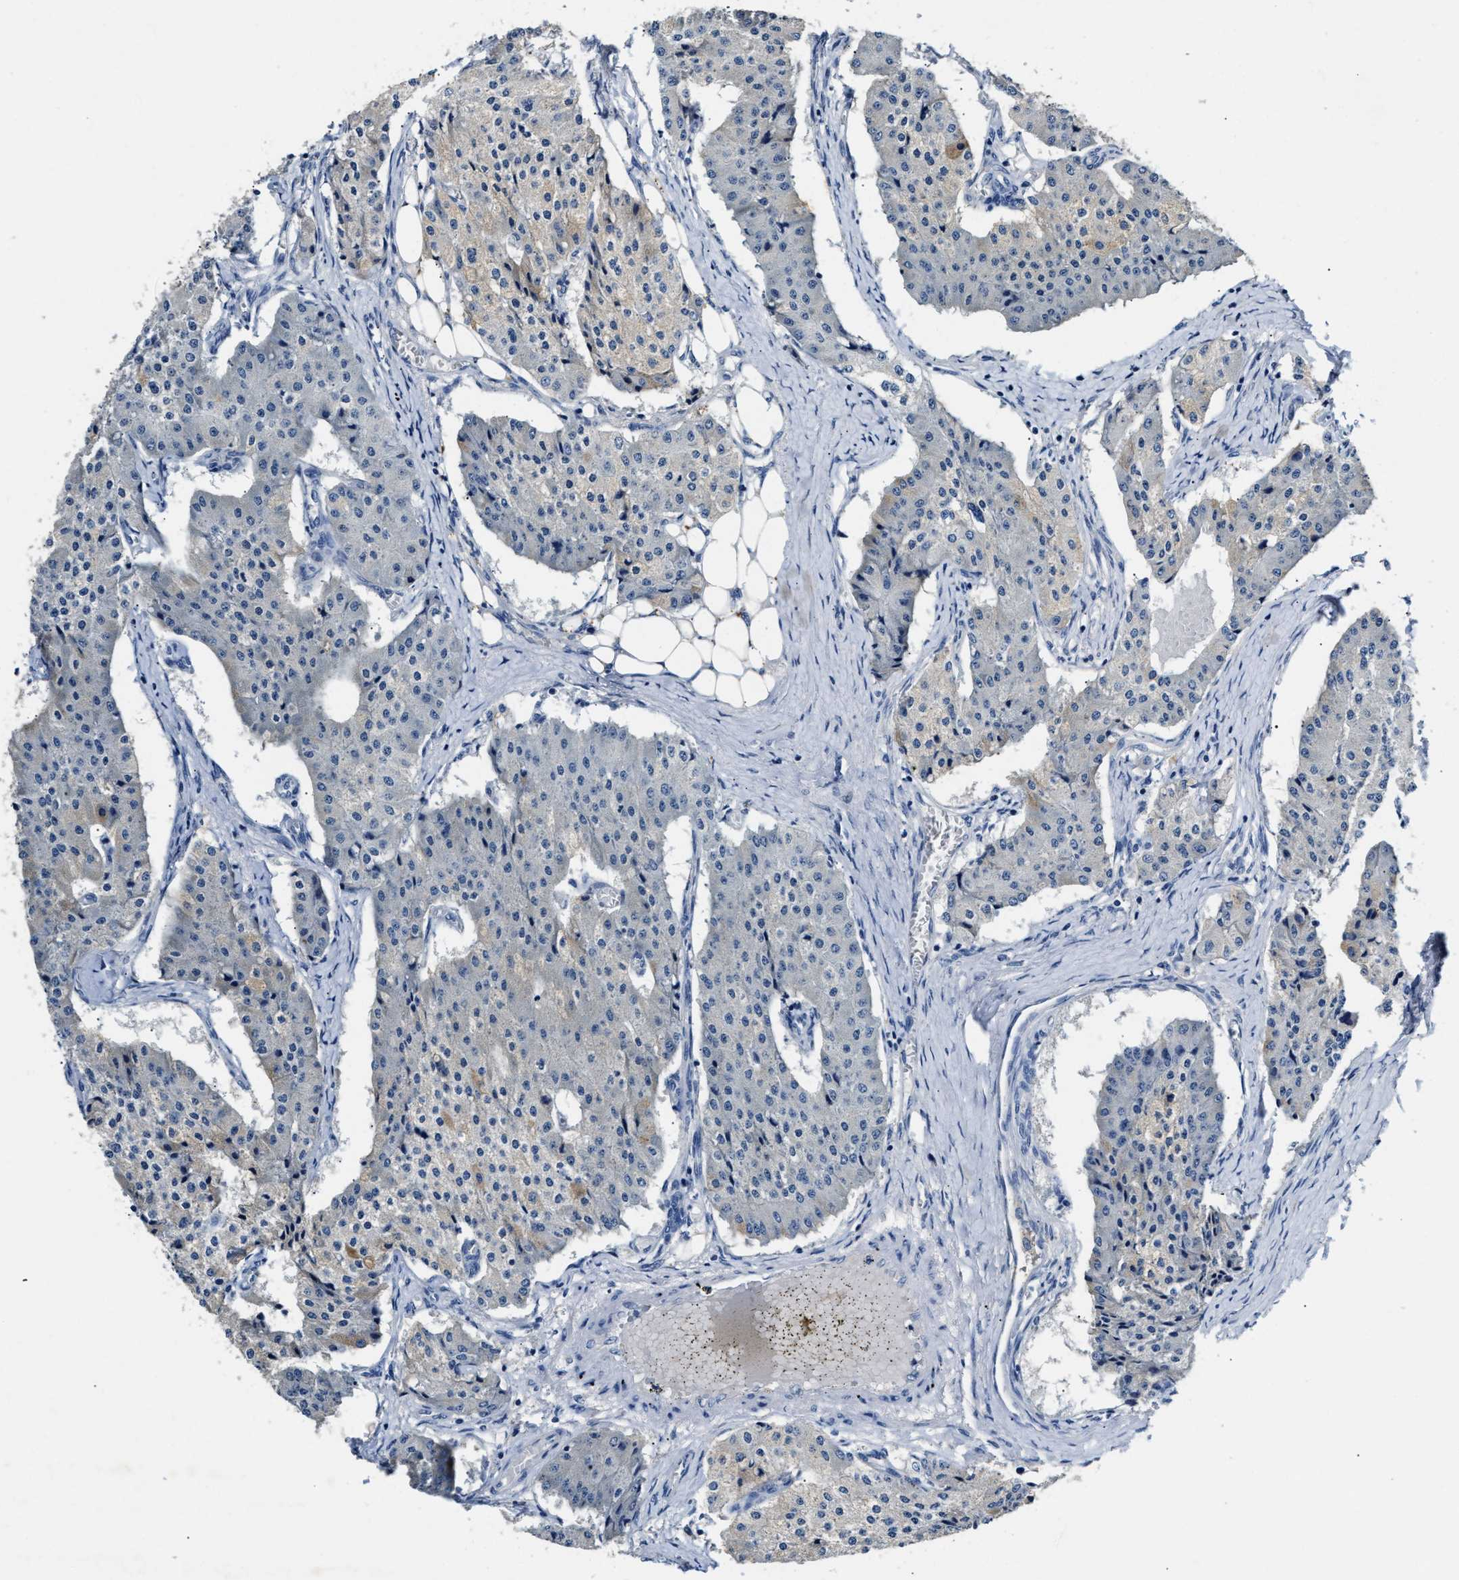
{"staining": {"intensity": "negative", "quantity": "none", "location": "none"}, "tissue": "carcinoid", "cell_type": "Tumor cells", "image_type": "cancer", "snomed": [{"axis": "morphology", "description": "Carcinoid, malignant, NOS"}, {"axis": "topography", "description": "Colon"}], "caption": "The image displays no staining of tumor cells in carcinoid.", "gene": "SLCO2B1", "patient": {"sex": "female", "age": 52}}